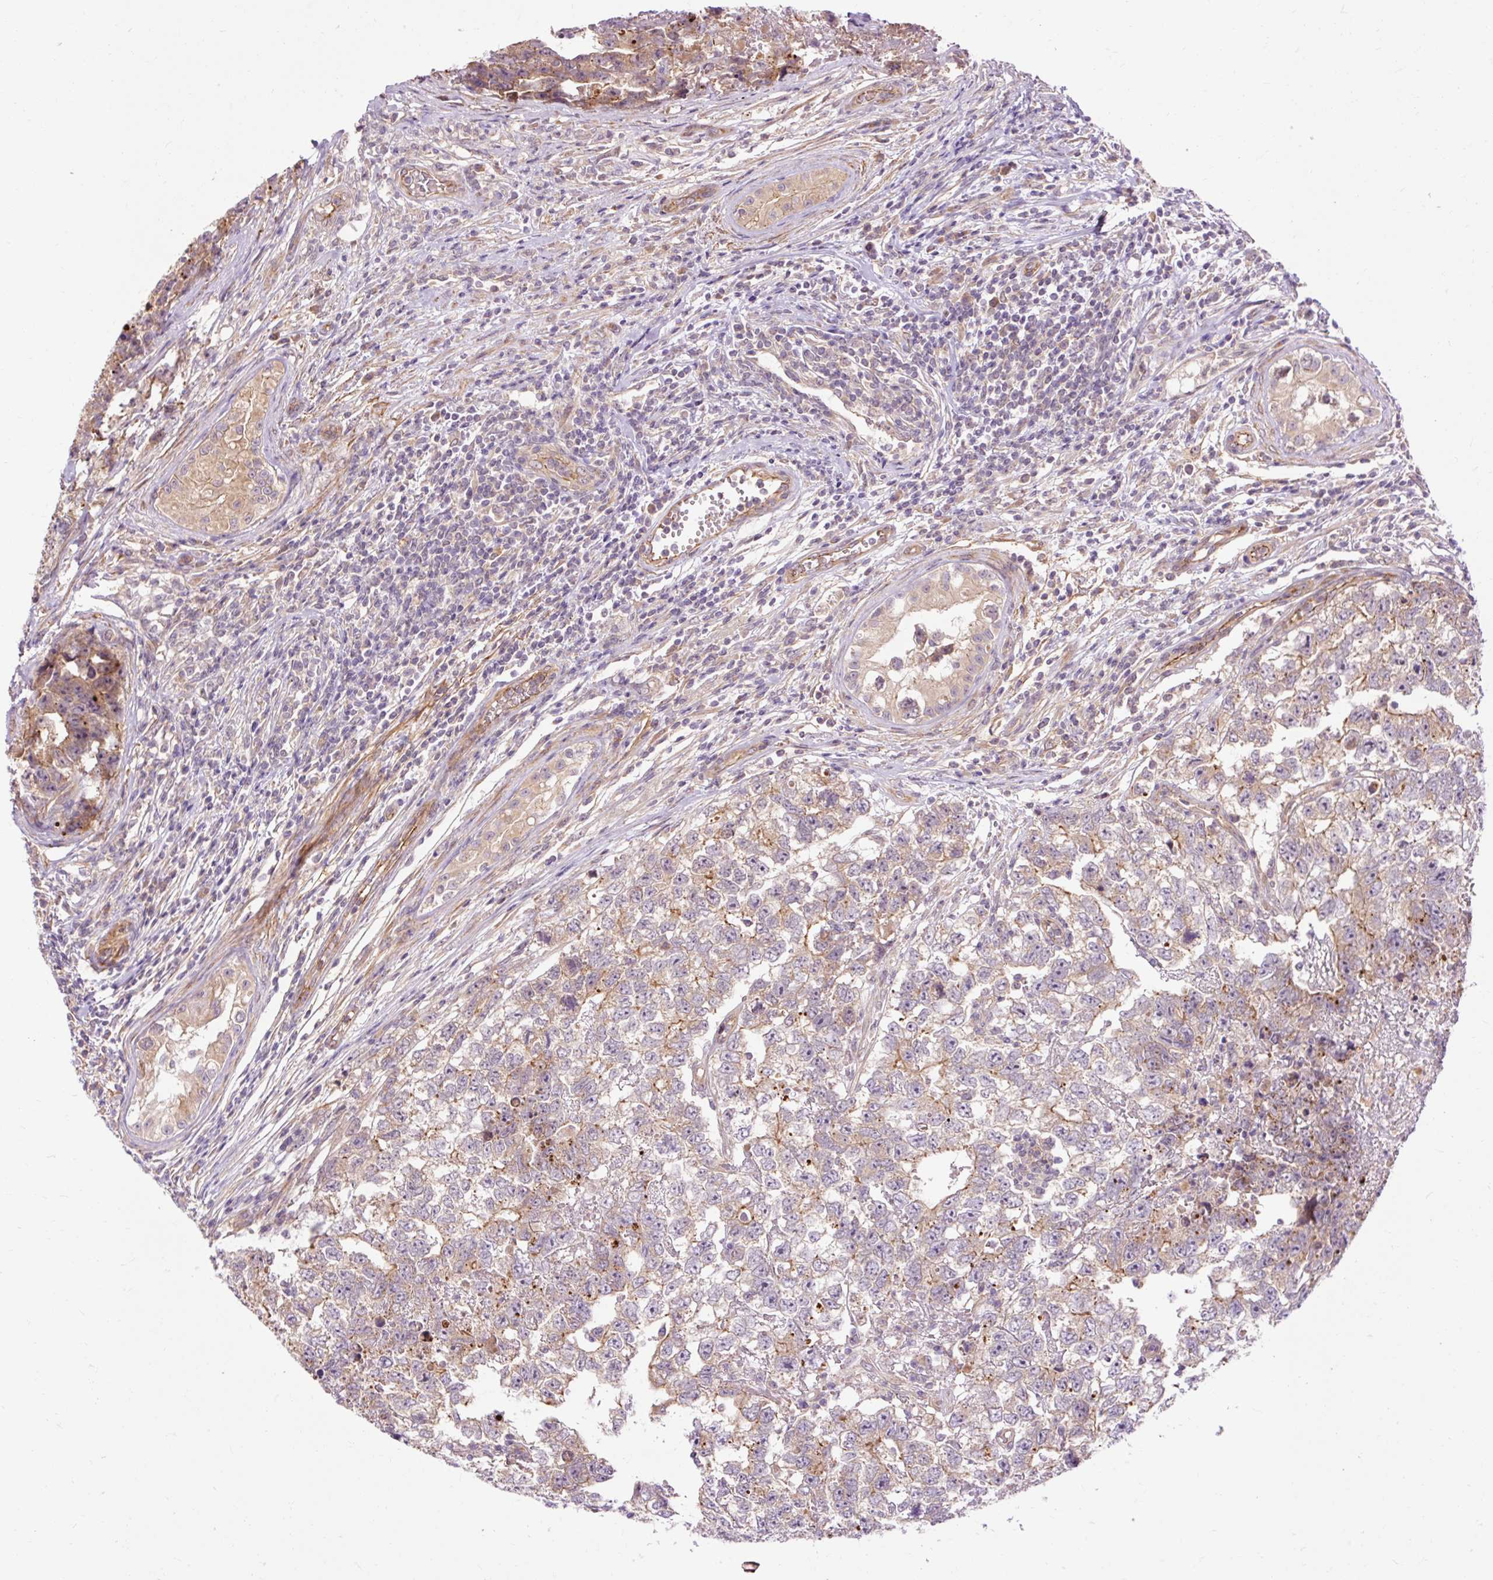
{"staining": {"intensity": "moderate", "quantity": "<25%", "location": "cytoplasmic/membranous"}, "tissue": "testis cancer", "cell_type": "Tumor cells", "image_type": "cancer", "snomed": [{"axis": "morphology", "description": "Carcinoma, Embryonal, NOS"}, {"axis": "topography", "description": "Testis"}], "caption": "Embryonal carcinoma (testis) was stained to show a protein in brown. There is low levels of moderate cytoplasmic/membranous positivity in about <25% of tumor cells.", "gene": "RIPOR3", "patient": {"sex": "male", "age": 22}}